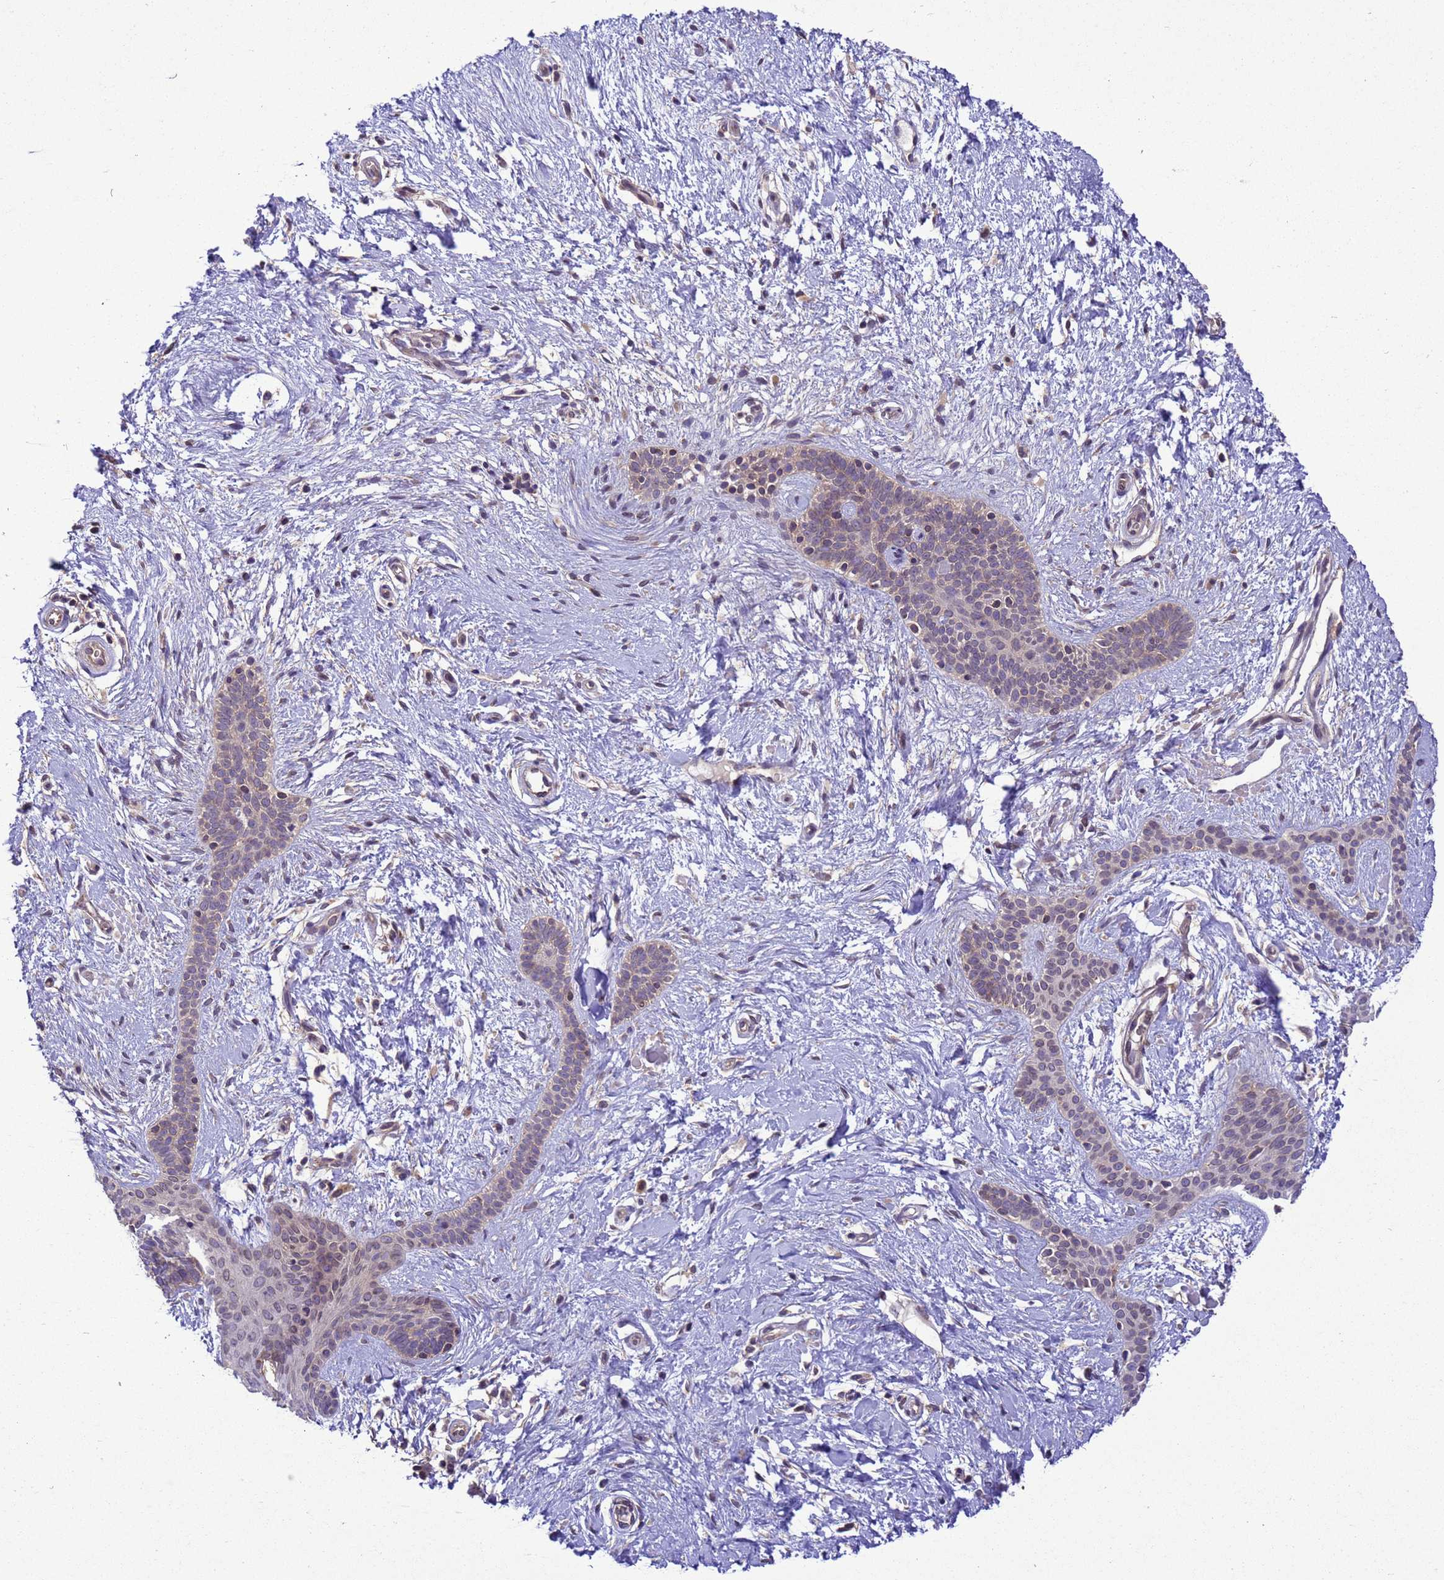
{"staining": {"intensity": "weak", "quantity": "25%-75%", "location": "cytoplasmic/membranous,nuclear"}, "tissue": "skin cancer", "cell_type": "Tumor cells", "image_type": "cancer", "snomed": [{"axis": "morphology", "description": "Basal cell carcinoma"}, {"axis": "topography", "description": "Skin"}], "caption": "Skin basal cell carcinoma stained with immunohistochemistry reveals weak cytoplasmic/membranous and nuclear positivity in approximately 25%-75% of tumor cells.", "gene": "ARHGAP12", "patient": {"sex": "male", "age": 78}}